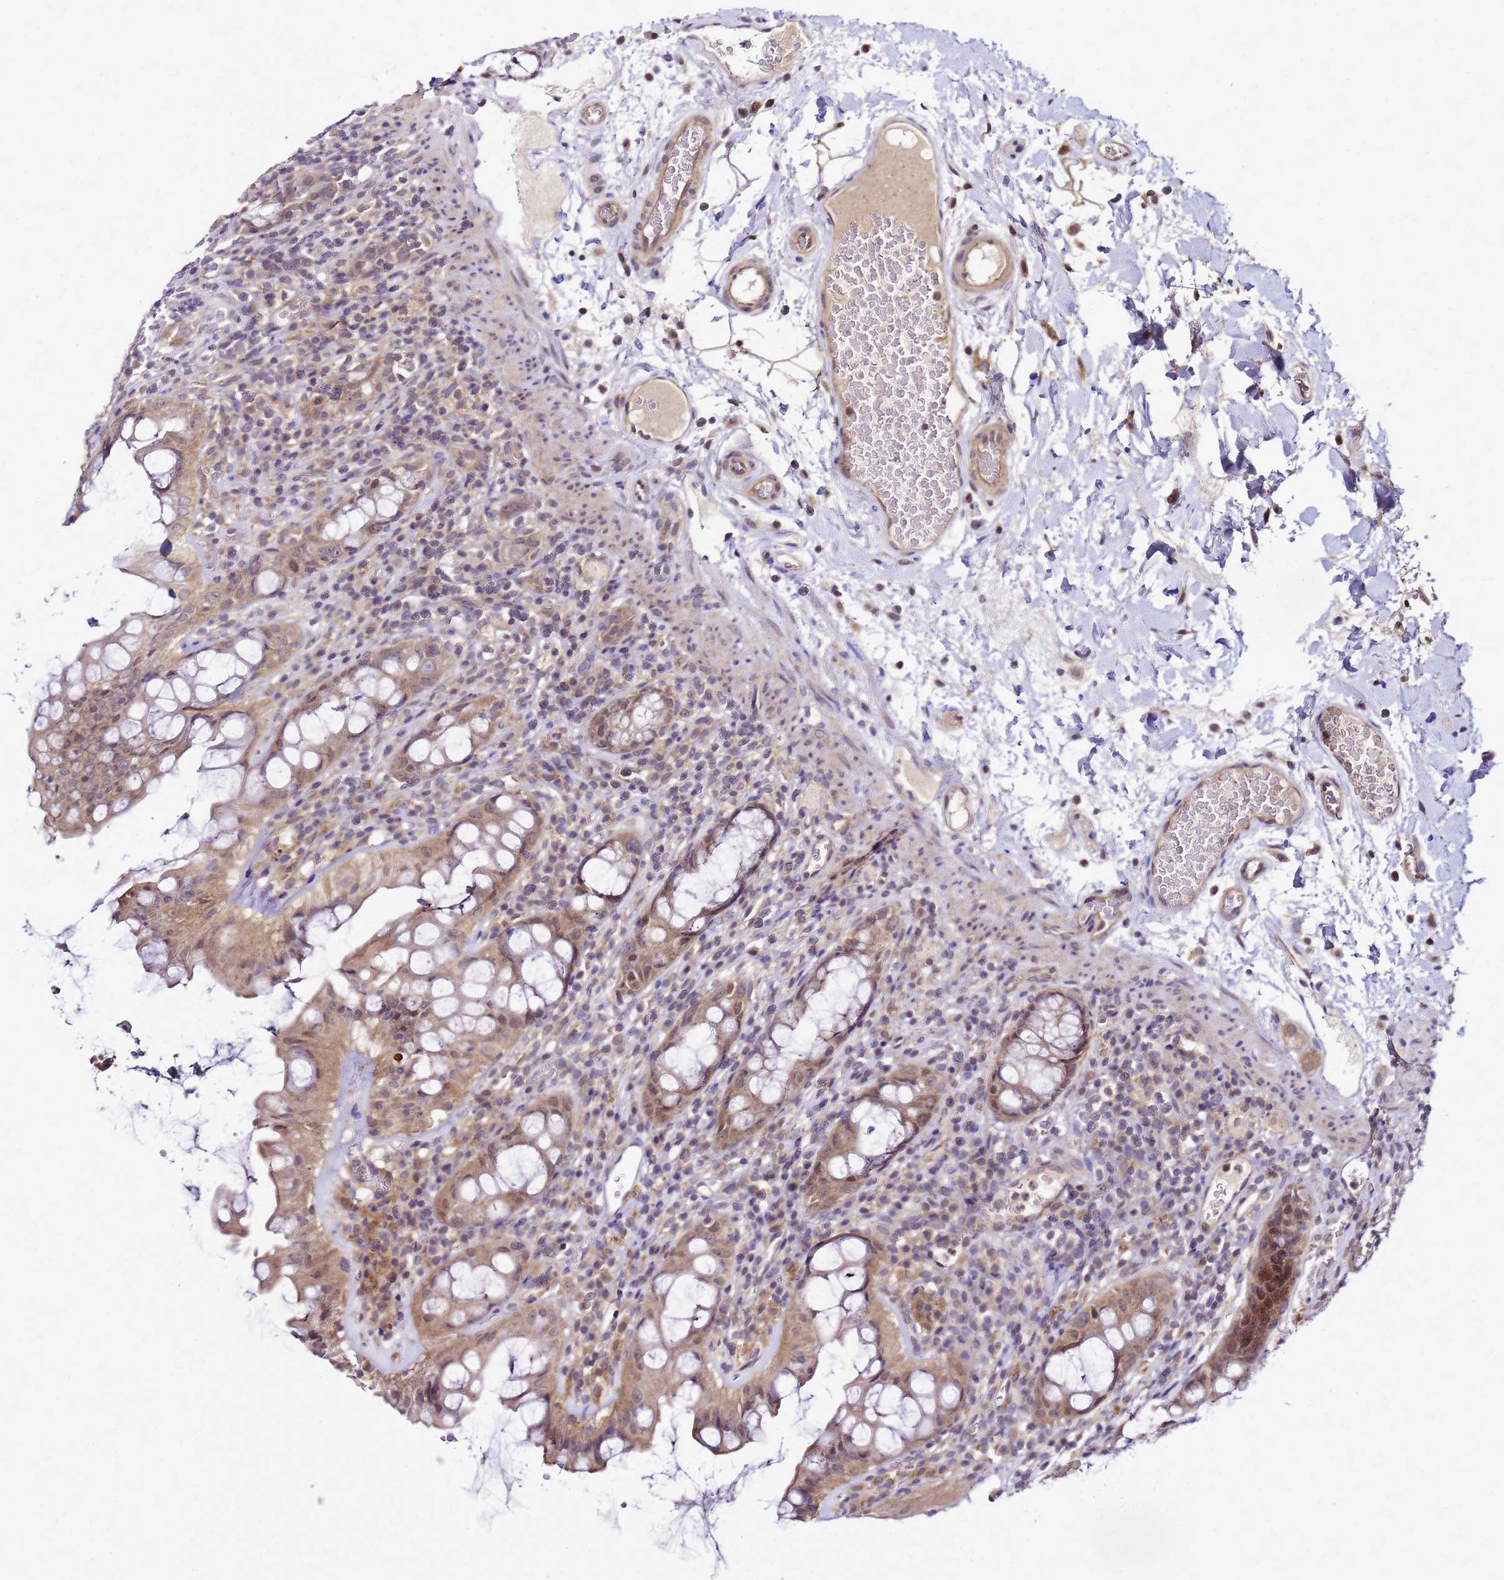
{"staining": {"intensity": "moderate", "quantity": ">75%", "location": "cytoplasmic/membranous,nuclear"}, "tissue": "rectum", "cell_type": "Glandular cells", "image_type": "normal", "snomed": [{"axis": "morphology", "description": "Normal tissue, NOS"}, {"axis": "topography", "description": "Rectum"}], "caption": "A brown stain labels moderate cytoplasmic/membranous,nuclear expression of a protein in glandular cells of unremarkable human rectum.", "gene": "SAT1", "patient": {"sex": "female", "age": 57}}